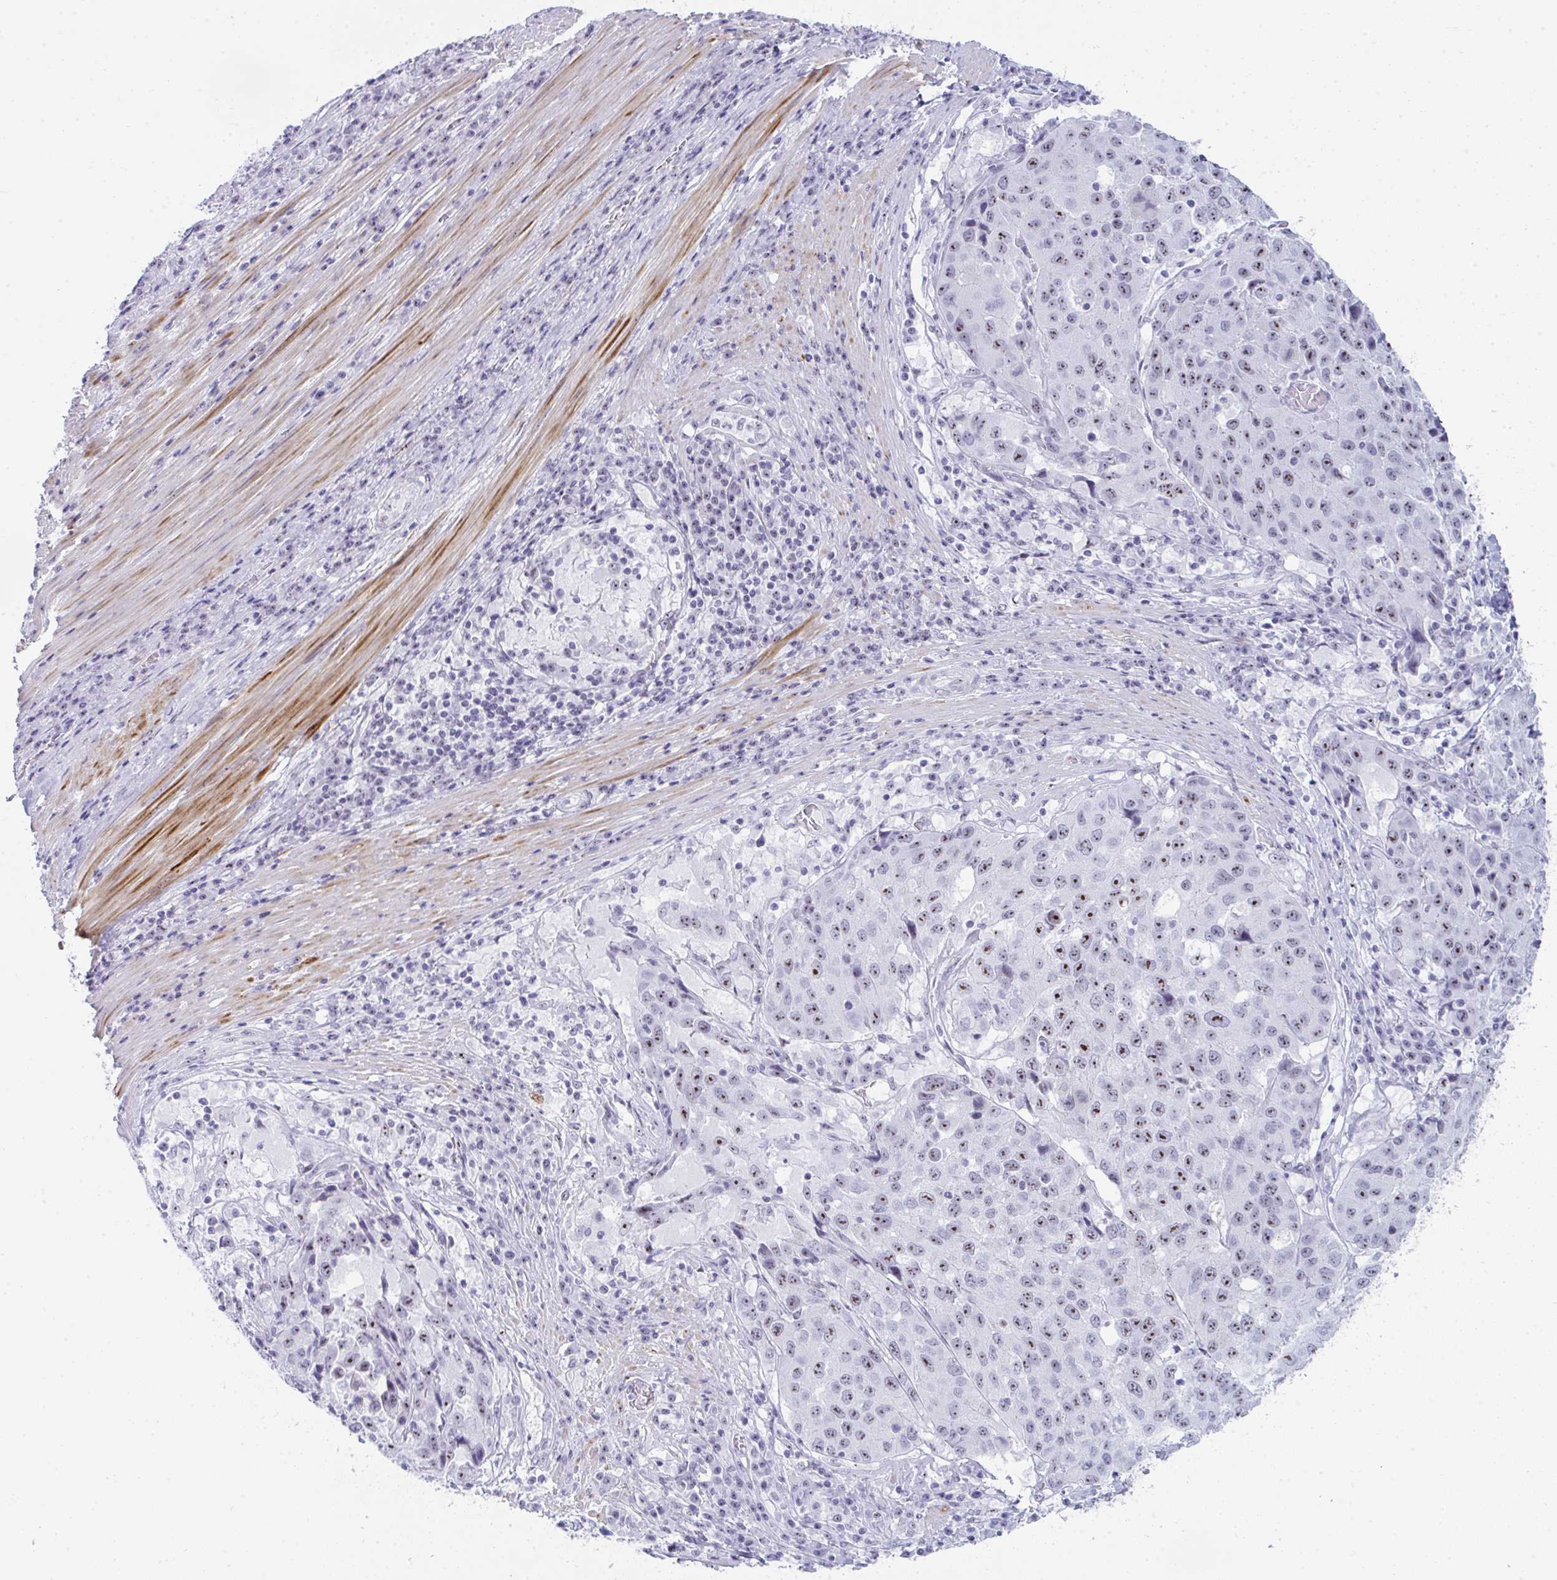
{"staining": {"intensity": "moderate", "quantity": ">75%", "location": "nuclear"}, "tissue": "stomach cancer", "cell_type": "Tumor cells", "image_type": "cancer", "snomed": [{"axis": "morphology", "description": "Adenocarcinoma, NOS"}, {"axis": "topography", "description": "Stomach"}], "caption": "About >75% of tumor cells in stomach cancer (adenocarcinoma) display moderate nuclear protein expression as visualized by brown immunohistochemical staining.", "gene": "NOP10", "patient": {"sex": "male", "age": 71}}